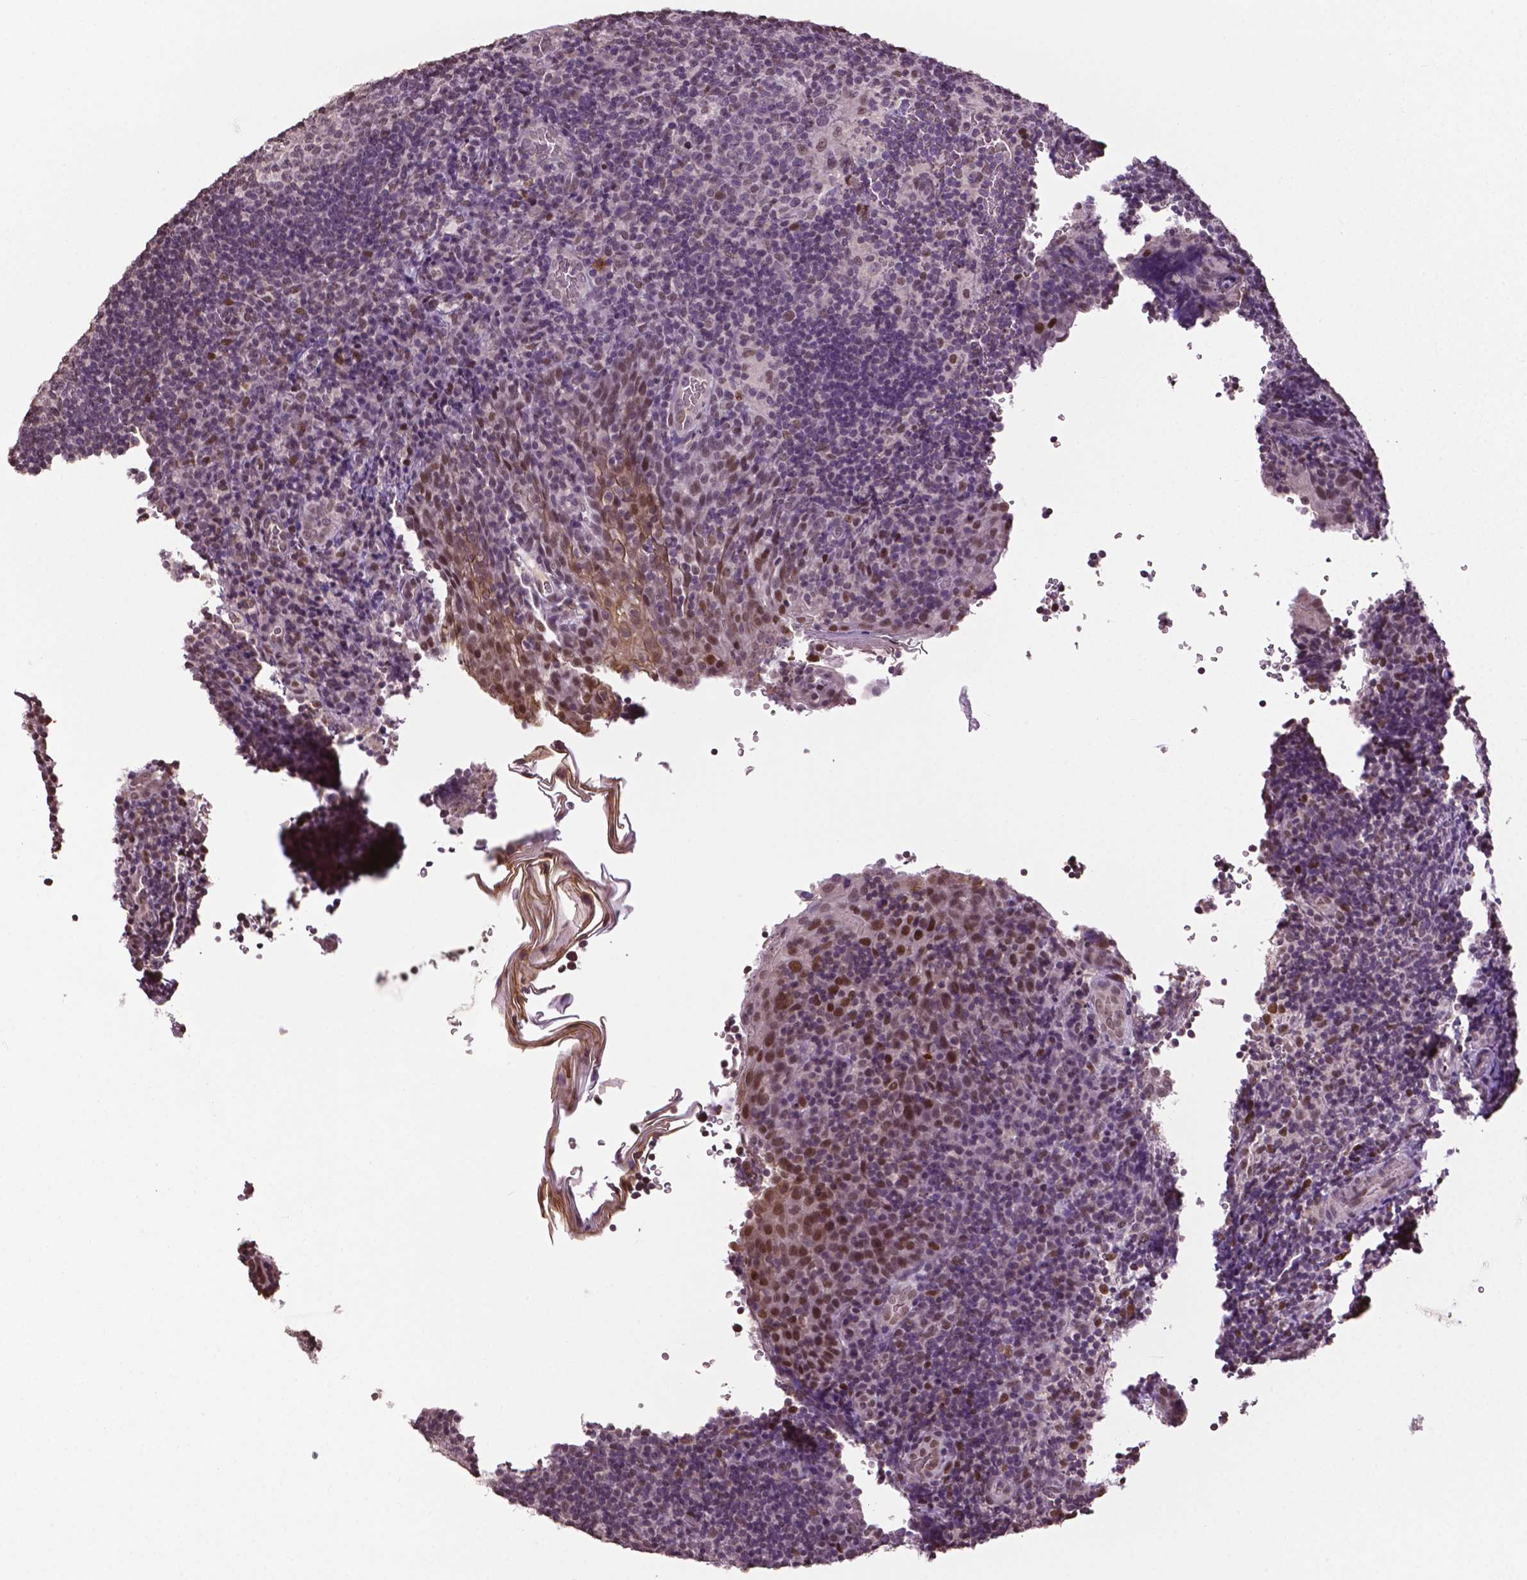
{"staining": {"intensity": "negative", "quantity": "none", "location": "none"}, "tissue": "tonsil", "cell_type": "Germinal center cells", "image_type": "normal", "snomed": [{"axis": "morphology", "description": "Normal tissue, NOS"}, {"axis": "topography", "description": "Tonsil"}], "caption": "Immunohistochemistry (IHC) histopathology image of normal tonsil: human tonsil stained with DAB (3,3'-diaminobenzidine) shows no significant protein expression in germinal center cells. The staining is performed using DAB (3,3'-diaminobenzidine) brown chromogen with nuclei counter-stained in using hematoxylin.", "gene": "DLX5", "patient": {"sex": "male", "age": 17}}